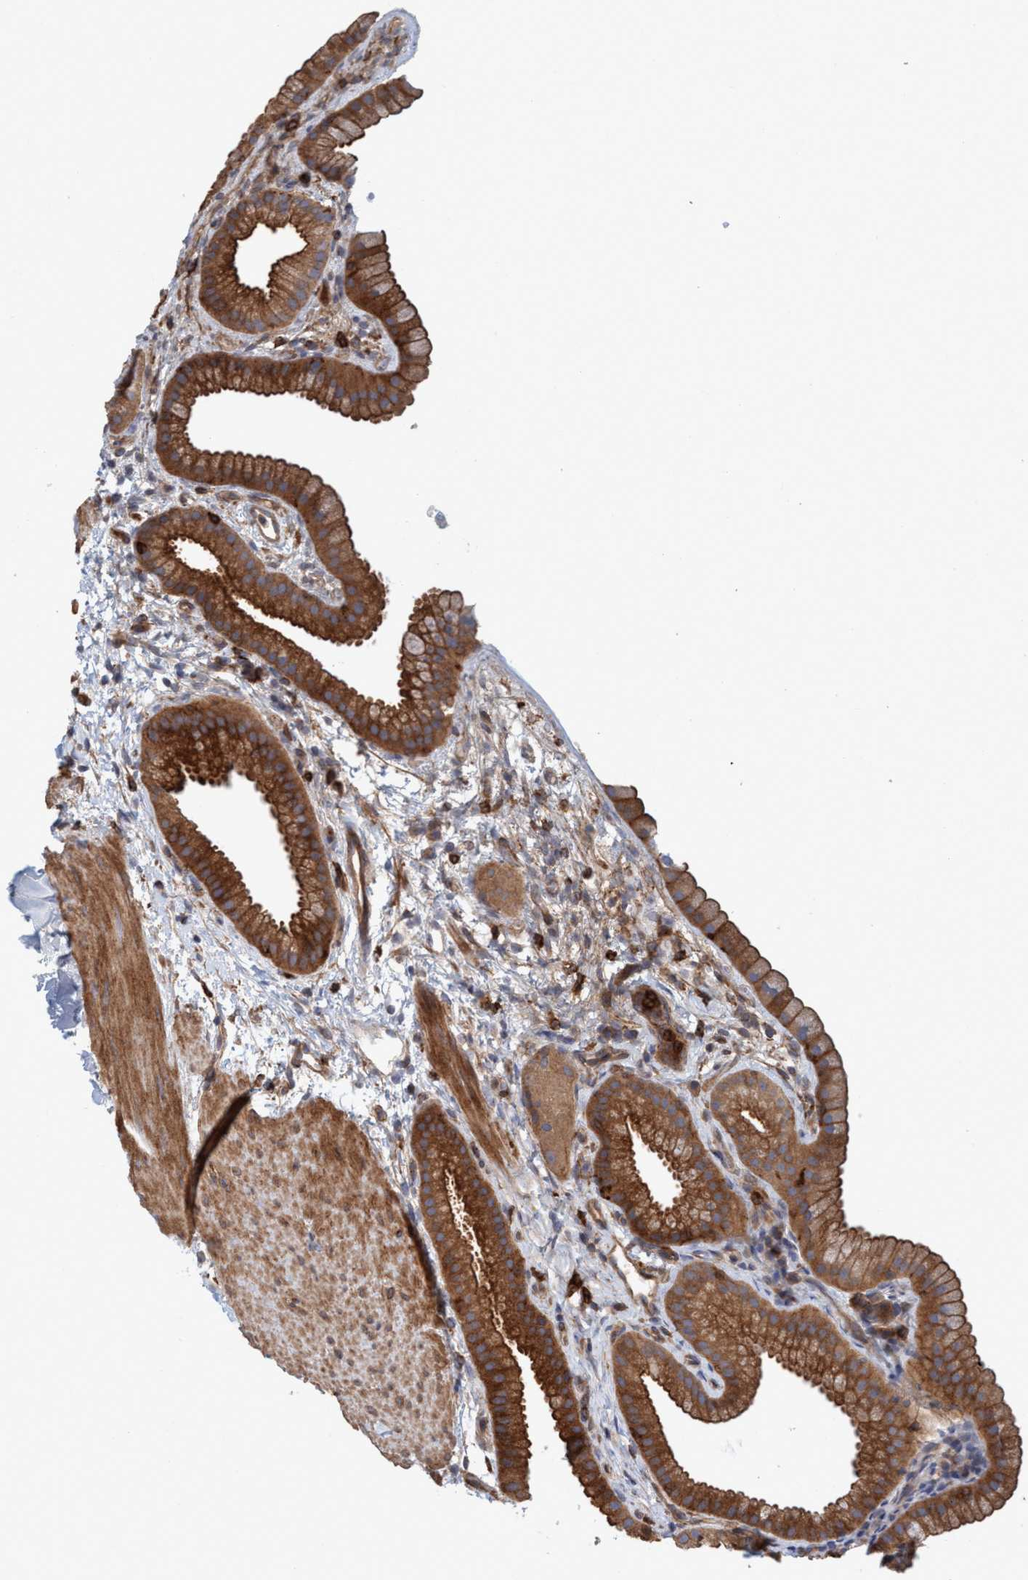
{"staining": {"intensity": "strong", "quantity": ">75%", "location": "cytoplasmic/membranous"}, "tissue": "gallbladder", "cell_type": "Glandular cells", "image_type": "normal", "snomed": [{"axis": "morphology", "description": "Normal tissue, NOS"}, {"axis": "topography", "description": "Gallbladder"}], "caption": "Approximately >75% of glandular cells in benign human gallbladder demonstrate strong cytoplasmic/membranous protein expression as visualized by brown immunohistochemical staining.", "gene": "SPECC1", "patient": {"sex": "female", "age": 64}}